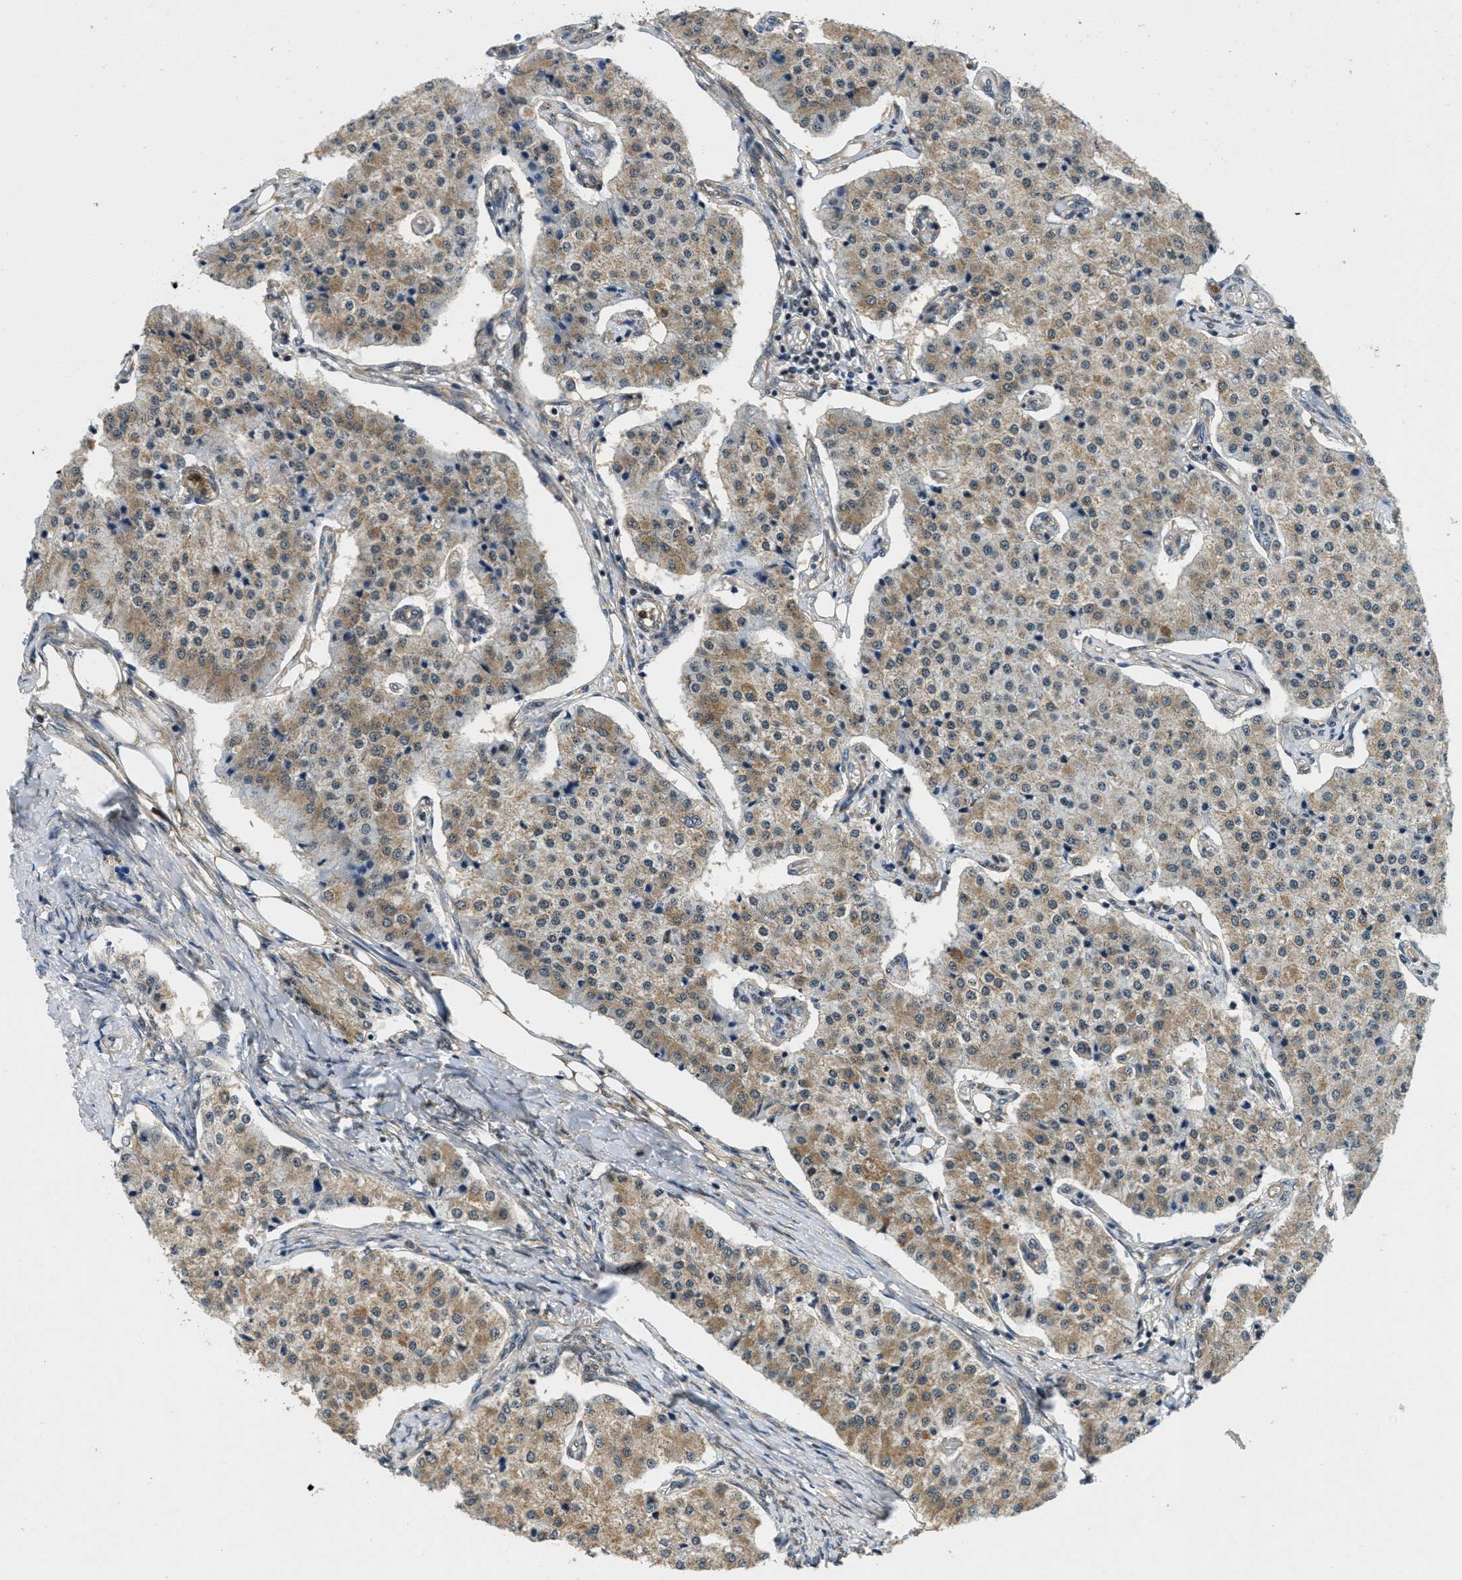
{"staining": {"intensity": "moderate", "quantity": ">75%", "location": "cytoplasmic/membranous"}, "tissue": "carcinoid", "cell_type": "Tumor cells", "image_type": "cancer", "snomed": [{"axis": "morphology", "description": "Carcinoid, malignant, NOS"}, {"axis": "topography", "description": "Colon"}], "caption": "Immunohistochemistry (IHC) image of neoplastic tissue: human malignant carcinoid stained using immunohistochemistry demonstrates medium levels of moderate protein expression localized specifically in the cytoplasmic/membranous of tumor cells, appearing as a cytoplasmic/membranous brown color.", "gene": "TOMM70", "patient": {"sex": "female", "age": 52}}